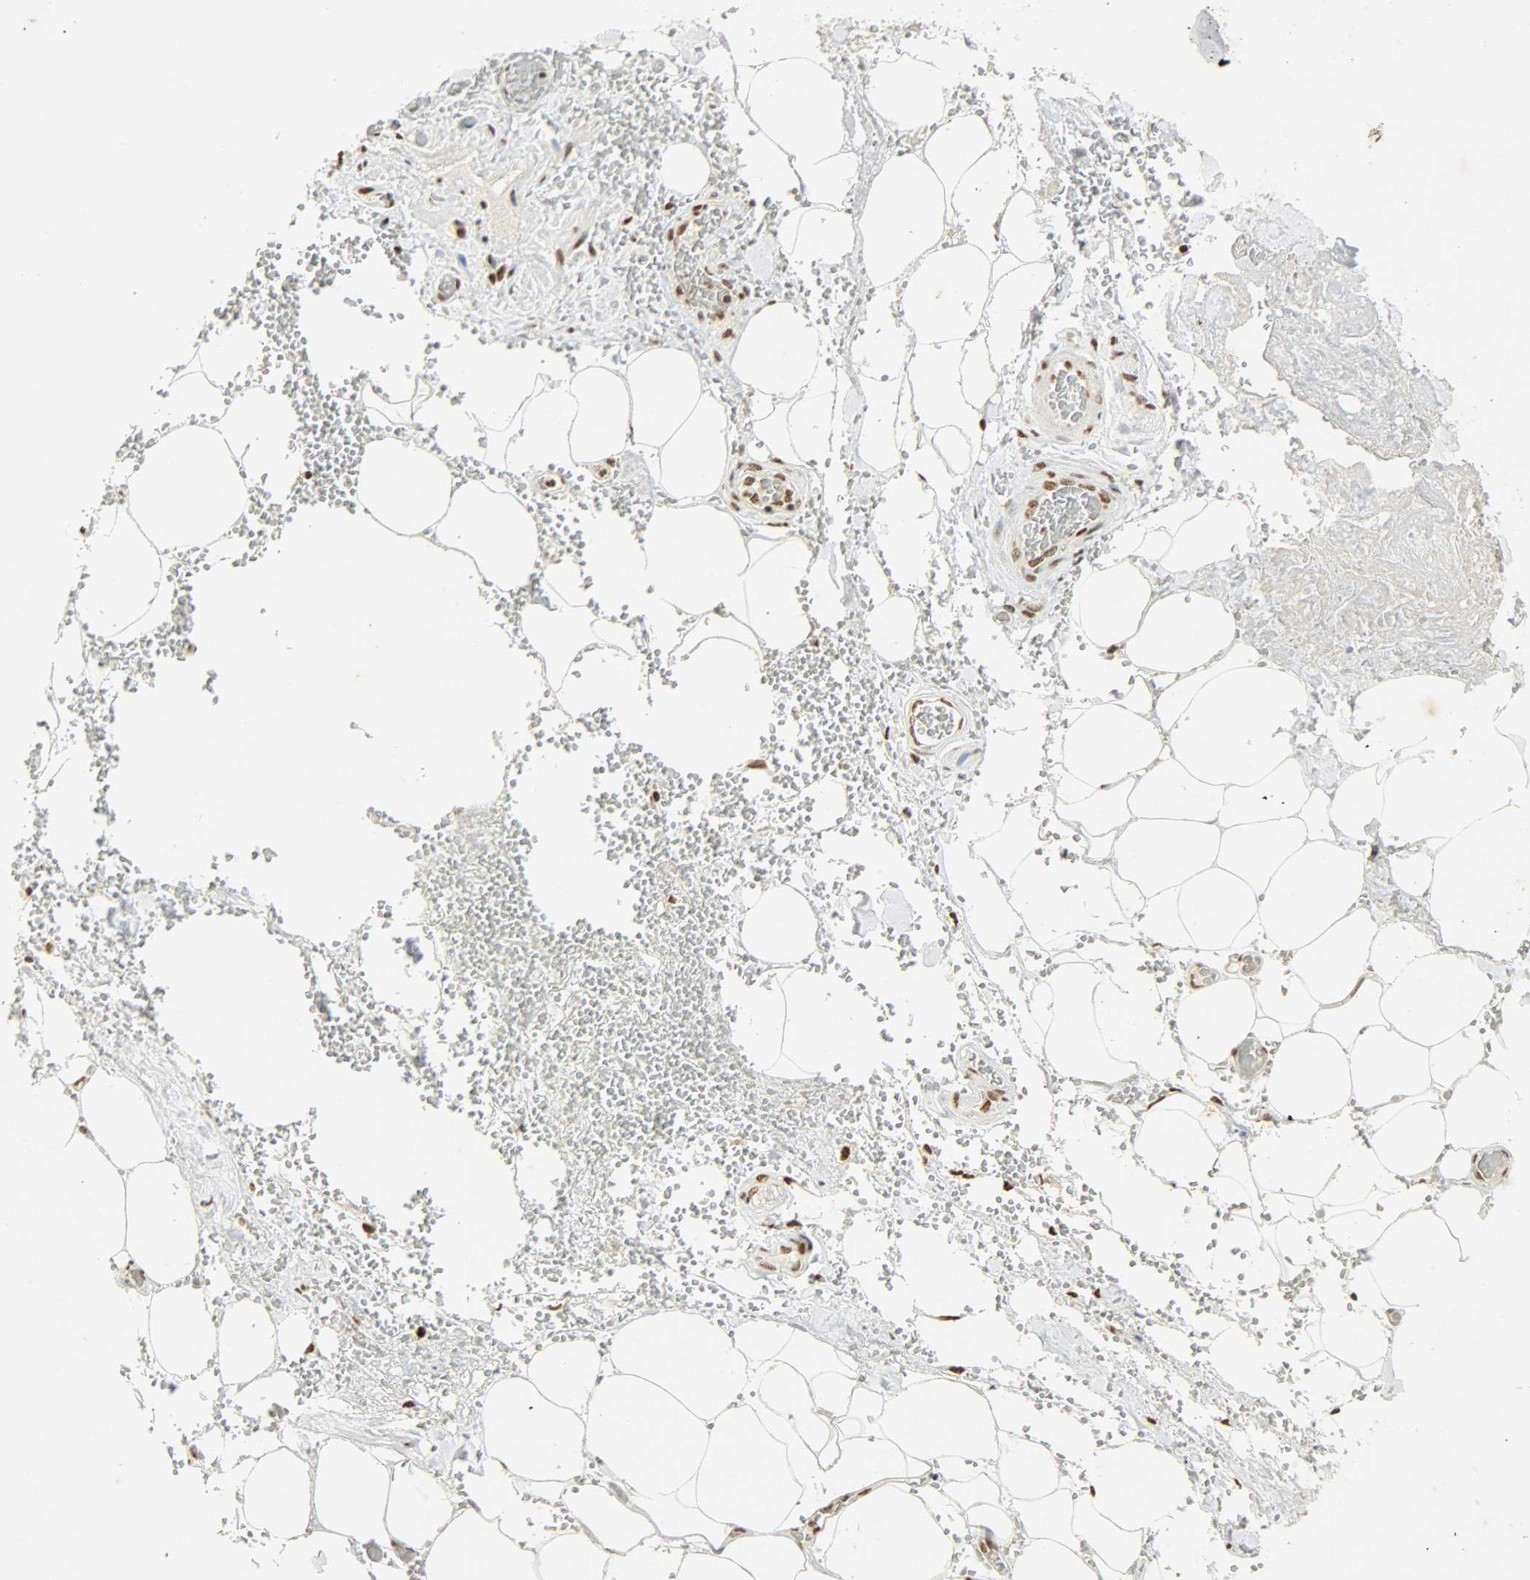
{"staining": {"intensity": "strong", "quantity": ">75%", "location": "nuclear"}, "tissue": "adipose tissue", "cell_type": "Adipocytes", "image_type": "normal", "snomed": [{"axis": "morphology", "description": "Normal tissue, NOS"}, {"axis": "morphology", "description": "Cholangiocarcinoma"}, {"axis": "topography", "description": "Liver"}, {"axis": "topography", "description": "Peripheral nerve tissue"}], "caption": "Adipocytes reveal strong nuclear staining in approximately >75% of cells in normal adipose tissue. (DAB IHC, brown staining for protein, blue staining for nuclei).", "gene": "KHDRBS1", "patient": {"sex": "male", "age": 50}}